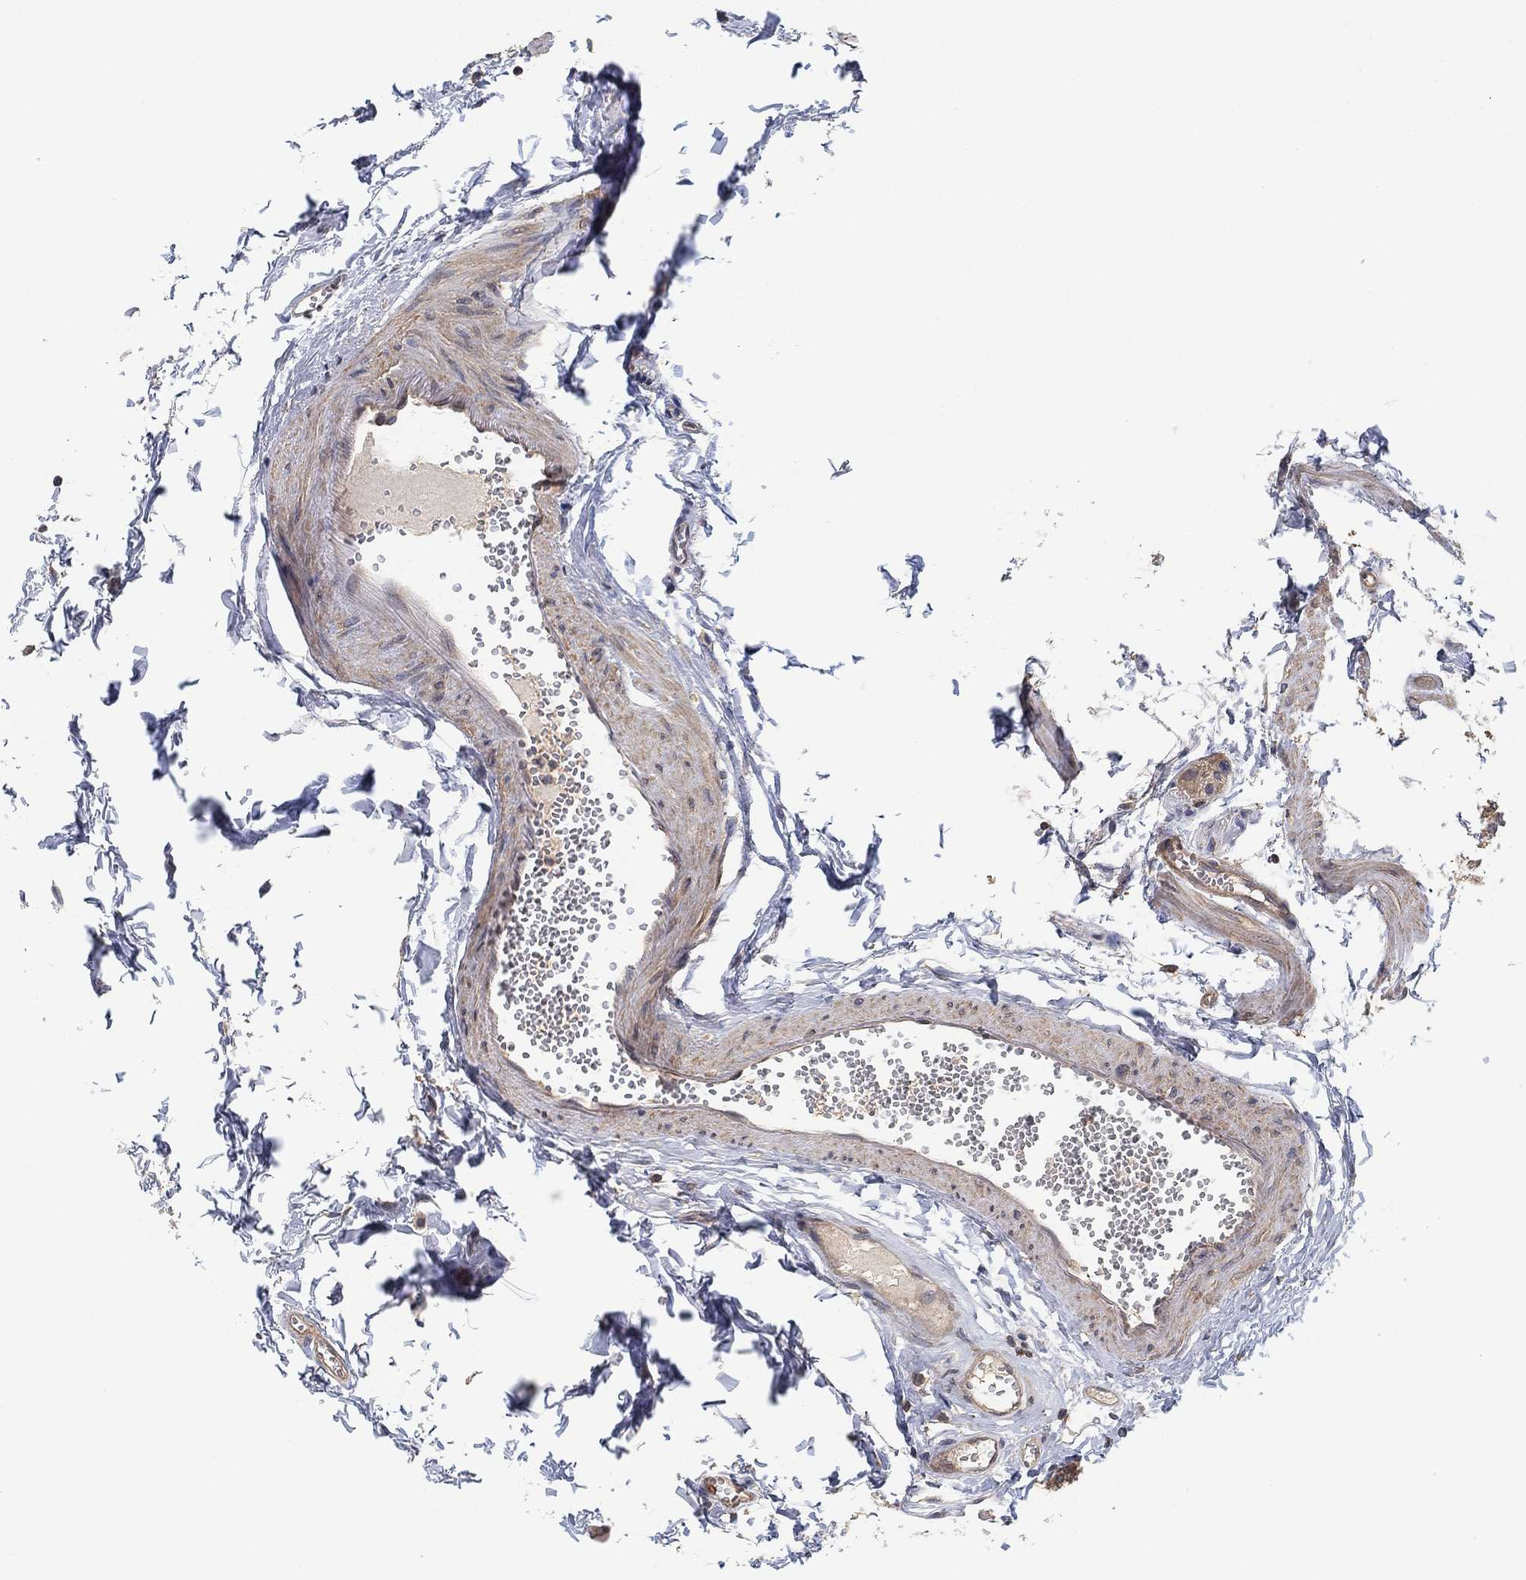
{"staining": {"intensity": "weak", "quantity": "<25%", "location": "cytoplasmic/membranous"}, "tissue": "stomach", "cell_type": "Glandular cells", "image_type": "normal", "snomed": [{"axis": "morphology", "description": "Normal tissue, NOS"}, {"axis": "topography", "description": "Stomach, upper"}], "caption": "An immunohistochemistry image of normal stomach is shown. There is no staining in glandular cells of stomach. (Stains: DAB IHC with hematoxylin counter stain, Microscopy: brightfield microscopy at high magnification).", "gene": "CCDC43", "patient": {"sex": "male", "age": 60}}